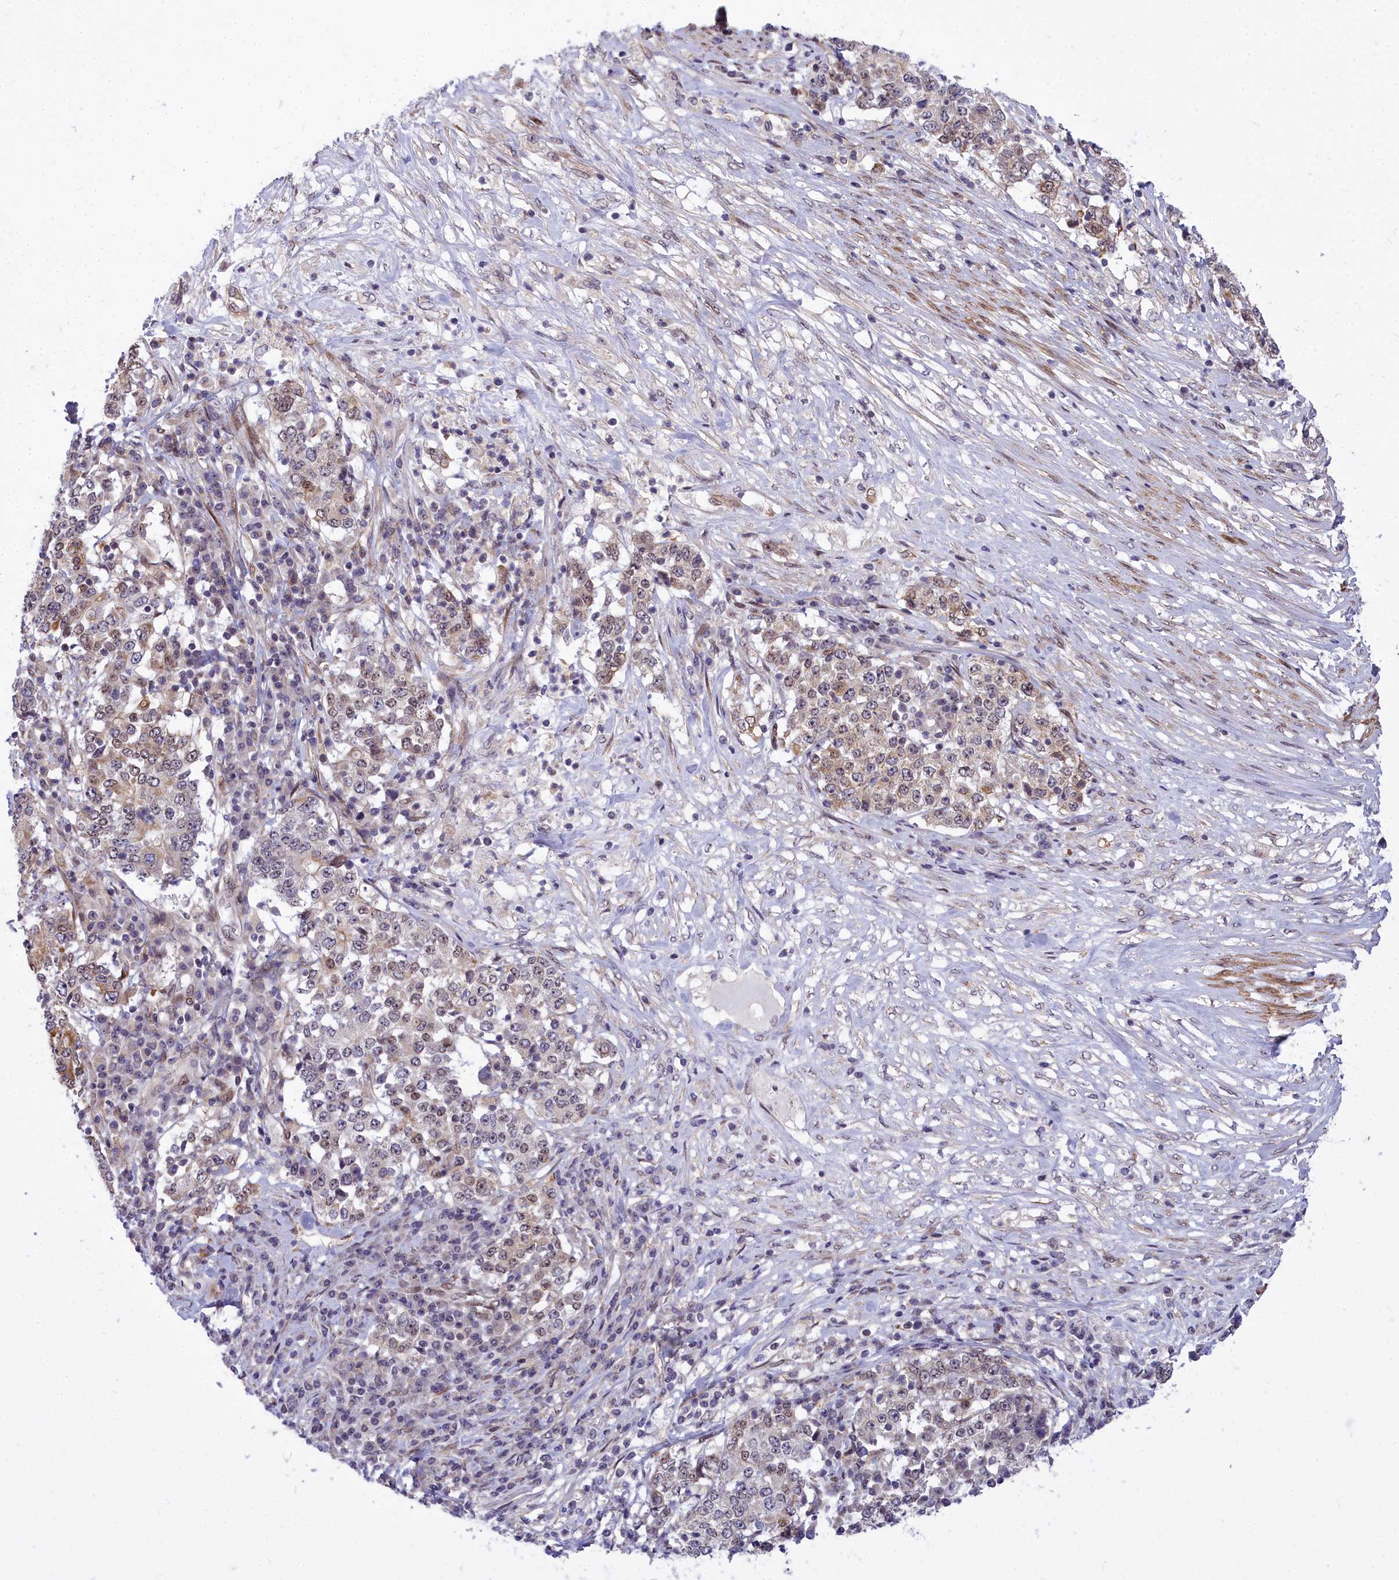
{"staining": {"intensity": "weak", "quantity": "<25%", "location": "nuclear"}, "tissue": "stomach cancer", "cell_type": "Tumor cells", "image_type": "cancer", "snomed": [{"axis": "morphology", "description": "Adenocarcinoma, NOS"}, {"axis": "topography", "description": "Stomach"}], "caption": "There is no significant positivity in tumor cells of adenocarcinoma (stomach).", "gene": "ABCB8", "patient": {"sex": "male", "age": 59}}